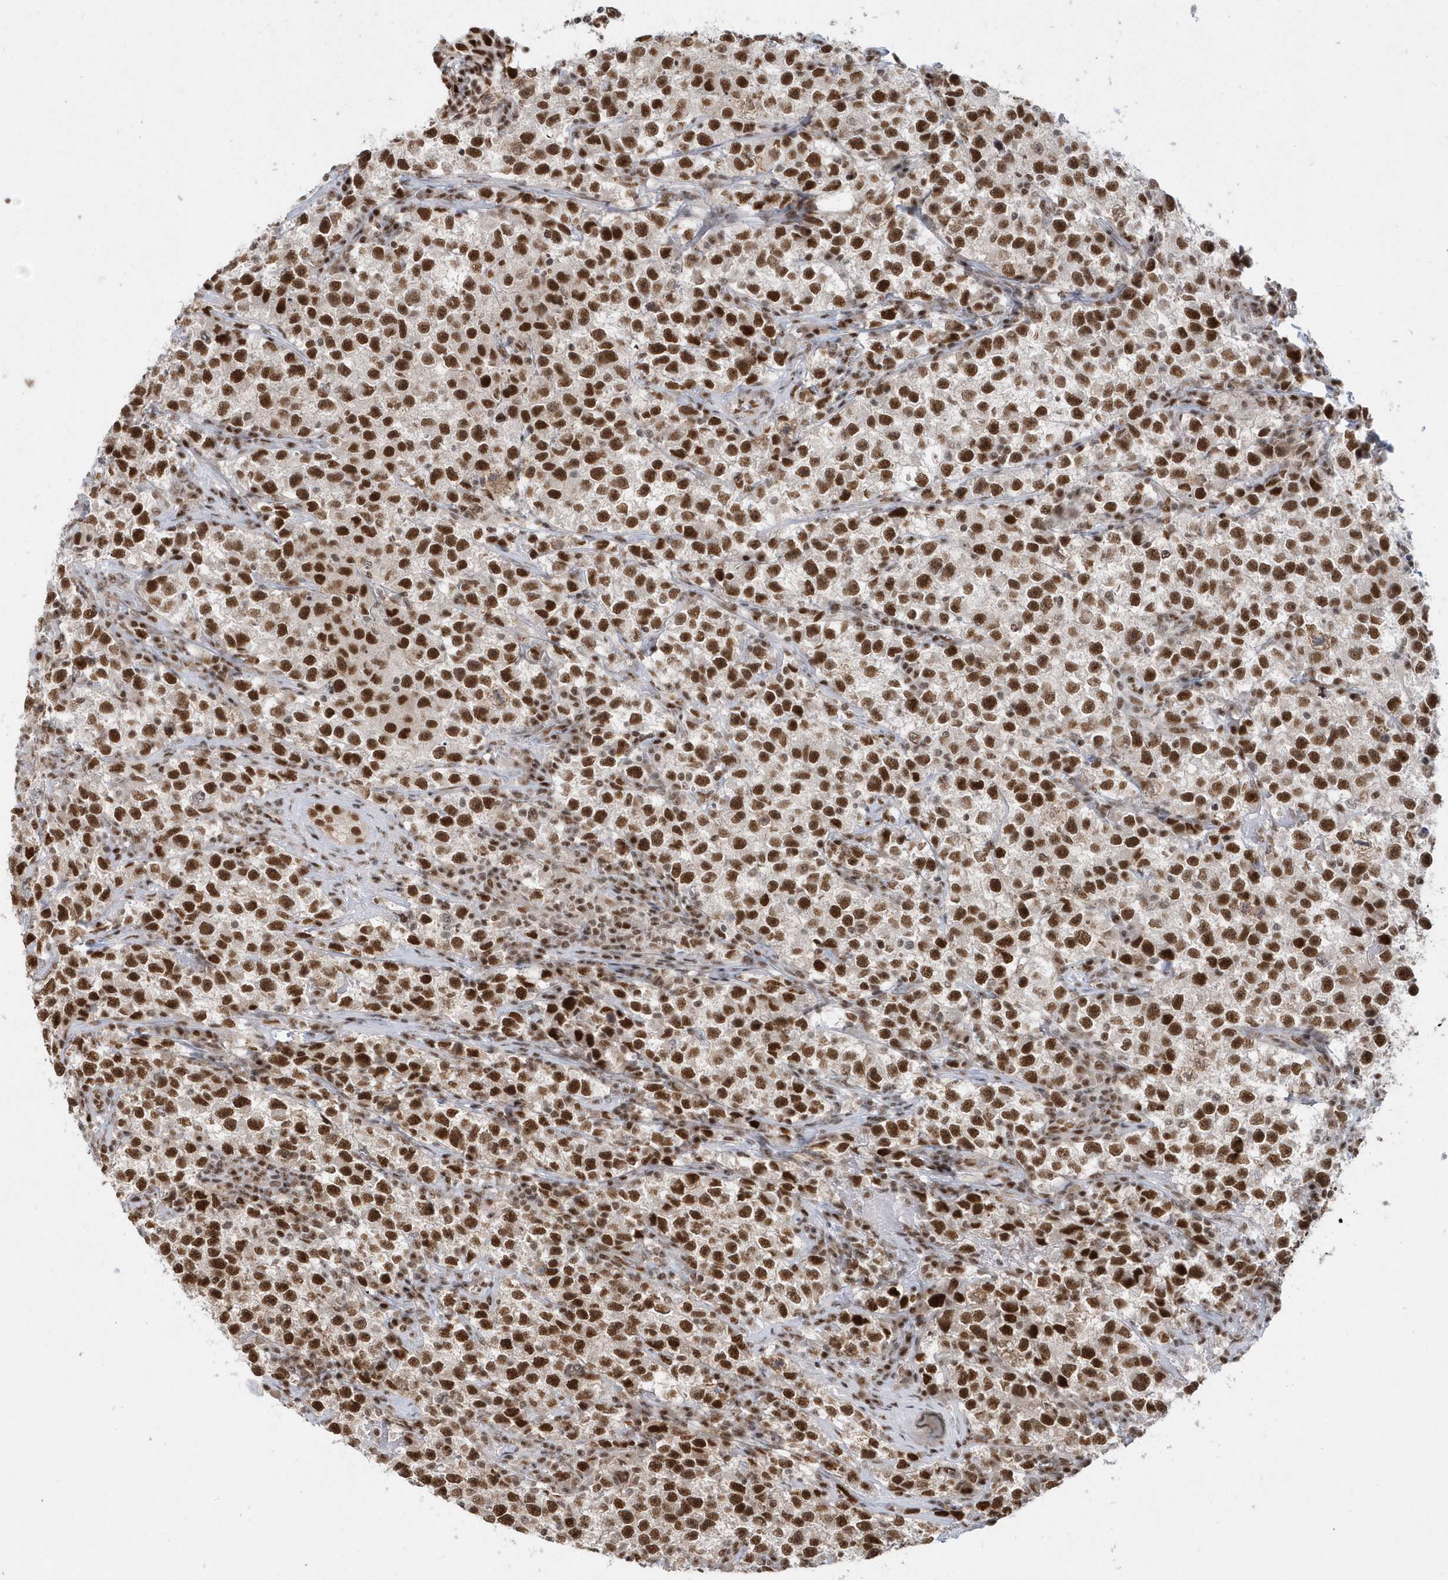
{"staining": {"intensity": "strong", "quantity": ">75%", "location": "nuclear"}, "tissue": "testis cancer", "cell_type": "Tumor cells", "image_type": "cancer", "snomed": [{"axis": "morphology", "description": "Seminoma, NOS"}, {"axis": "topography", "description": "Testis"}], "caption": "Immunohistochemistry (IHC) histopathology image of seminoma (testis) stained for a protein (brown), which displays high levels of strong nuclear positivity in about >75% of tumor cells.", "gene": "SEPHS1", "patient": {"sex": "male", "age": 22}}